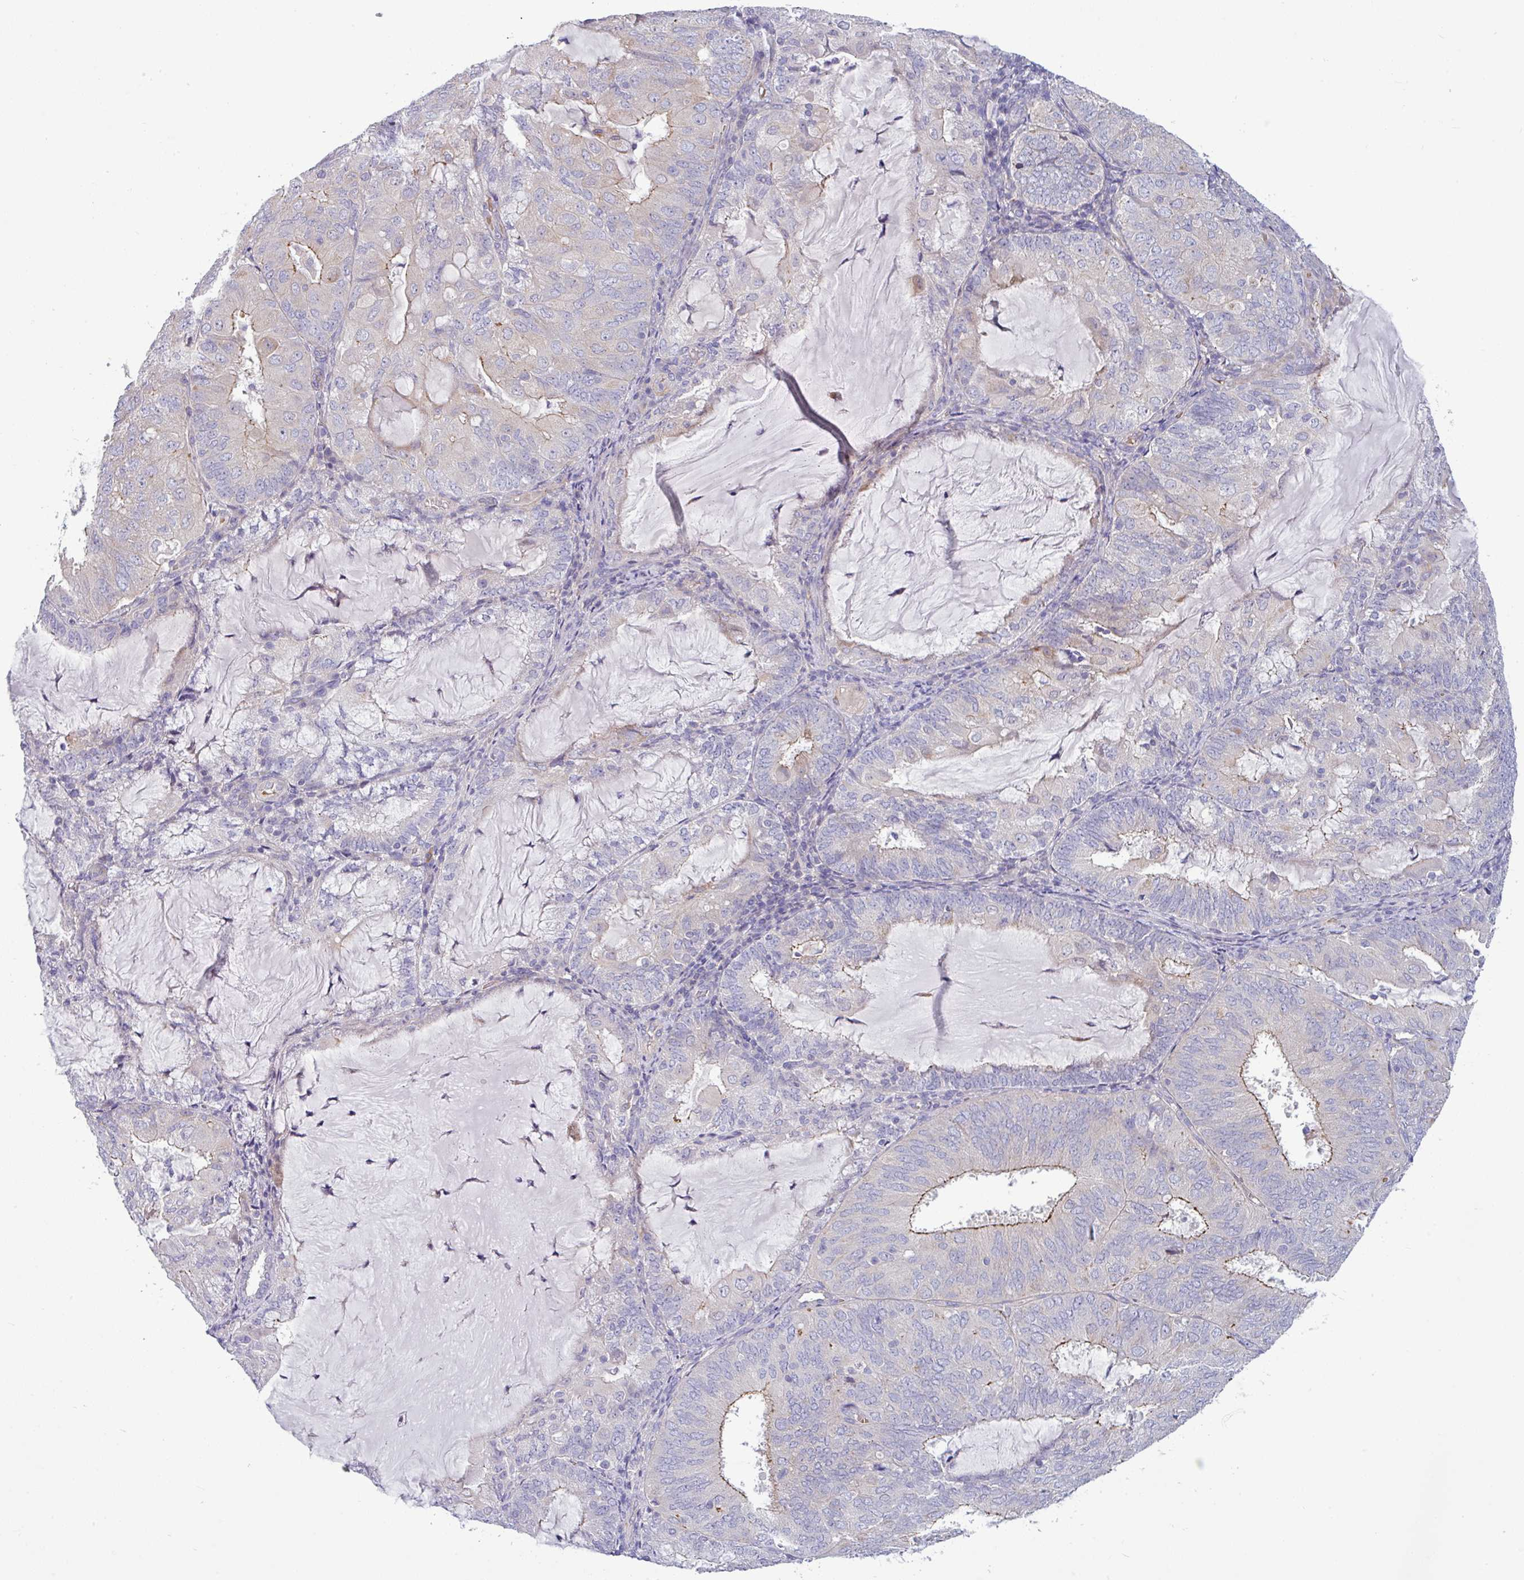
{"staining": {"intensity": "weak", "quantity": "<25%", "location": "cytoplasmic/membranous"}, "tissue": "endometrial cancer", "cell_type": "Tumor cells", "image_type": "cancer", "snomed": [{"axis": "morphology", "description": "Adenocarcinoma, NOS"}, {"axis": "topography", "description": "Endometrium"}], "caption": "Immunohistochemistry (IHC) image of neoplastic tissue: human endometrial cancer stained with DAB (3,3'-diaminobenzidine) exhibits no significant protein staining in tumor cells. (Immunohistochemistry (IHC), brightfield microscopy, high magnification).", "gene": "ACAP3", "patient": {"sex": "female", "age": 81}}